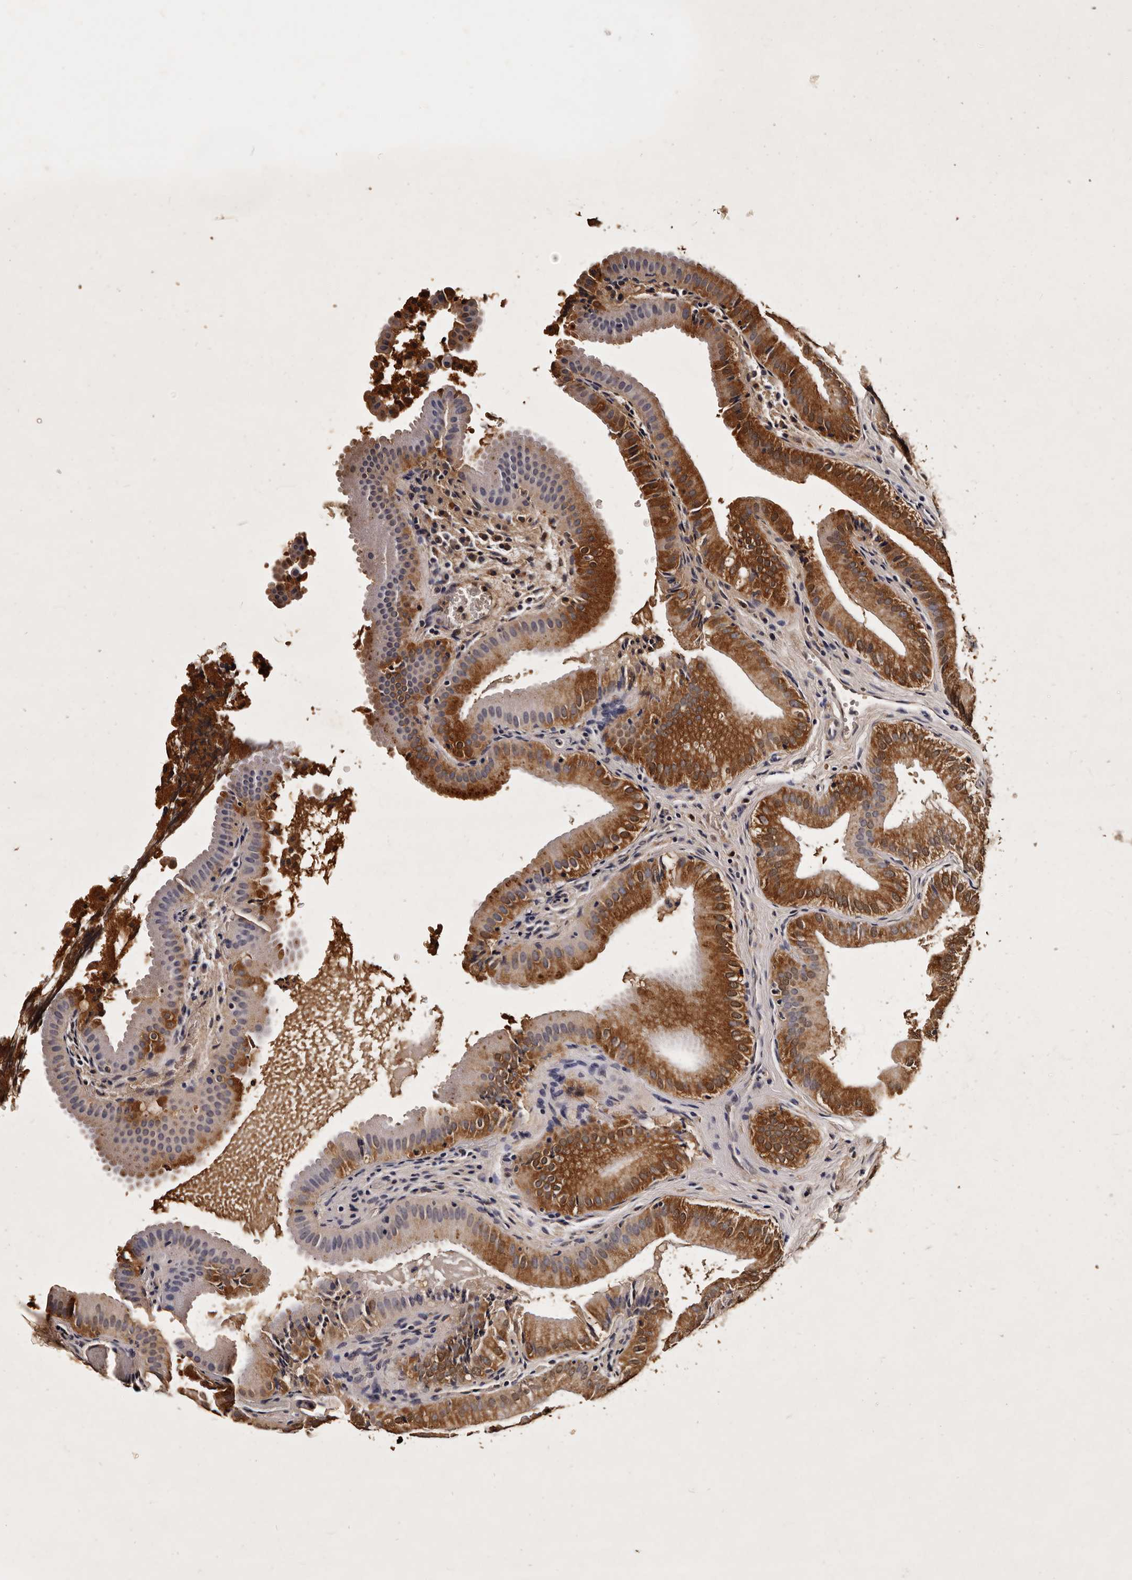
{"staining": {"intensity": "strong", "quantity": "25%-75%", "location": "cytoplasmic/membranous"}, "tissue": "gallbladder", "cell_type": "Glandular cells", "image_type": "normal", "snomed": [{"axis": "morphology", "description": "Normal tissue, NOS"}, {"axis": "topography", "description": "Gallbladder"}], "caption": "Protein expression analysis of unremarkable gallbladder shows strong cytoplasmic/membranous expression in about 25%-75% of glandular cells.", "gene": "PARS2", "patient": {"sex": "female", "age": 30}}